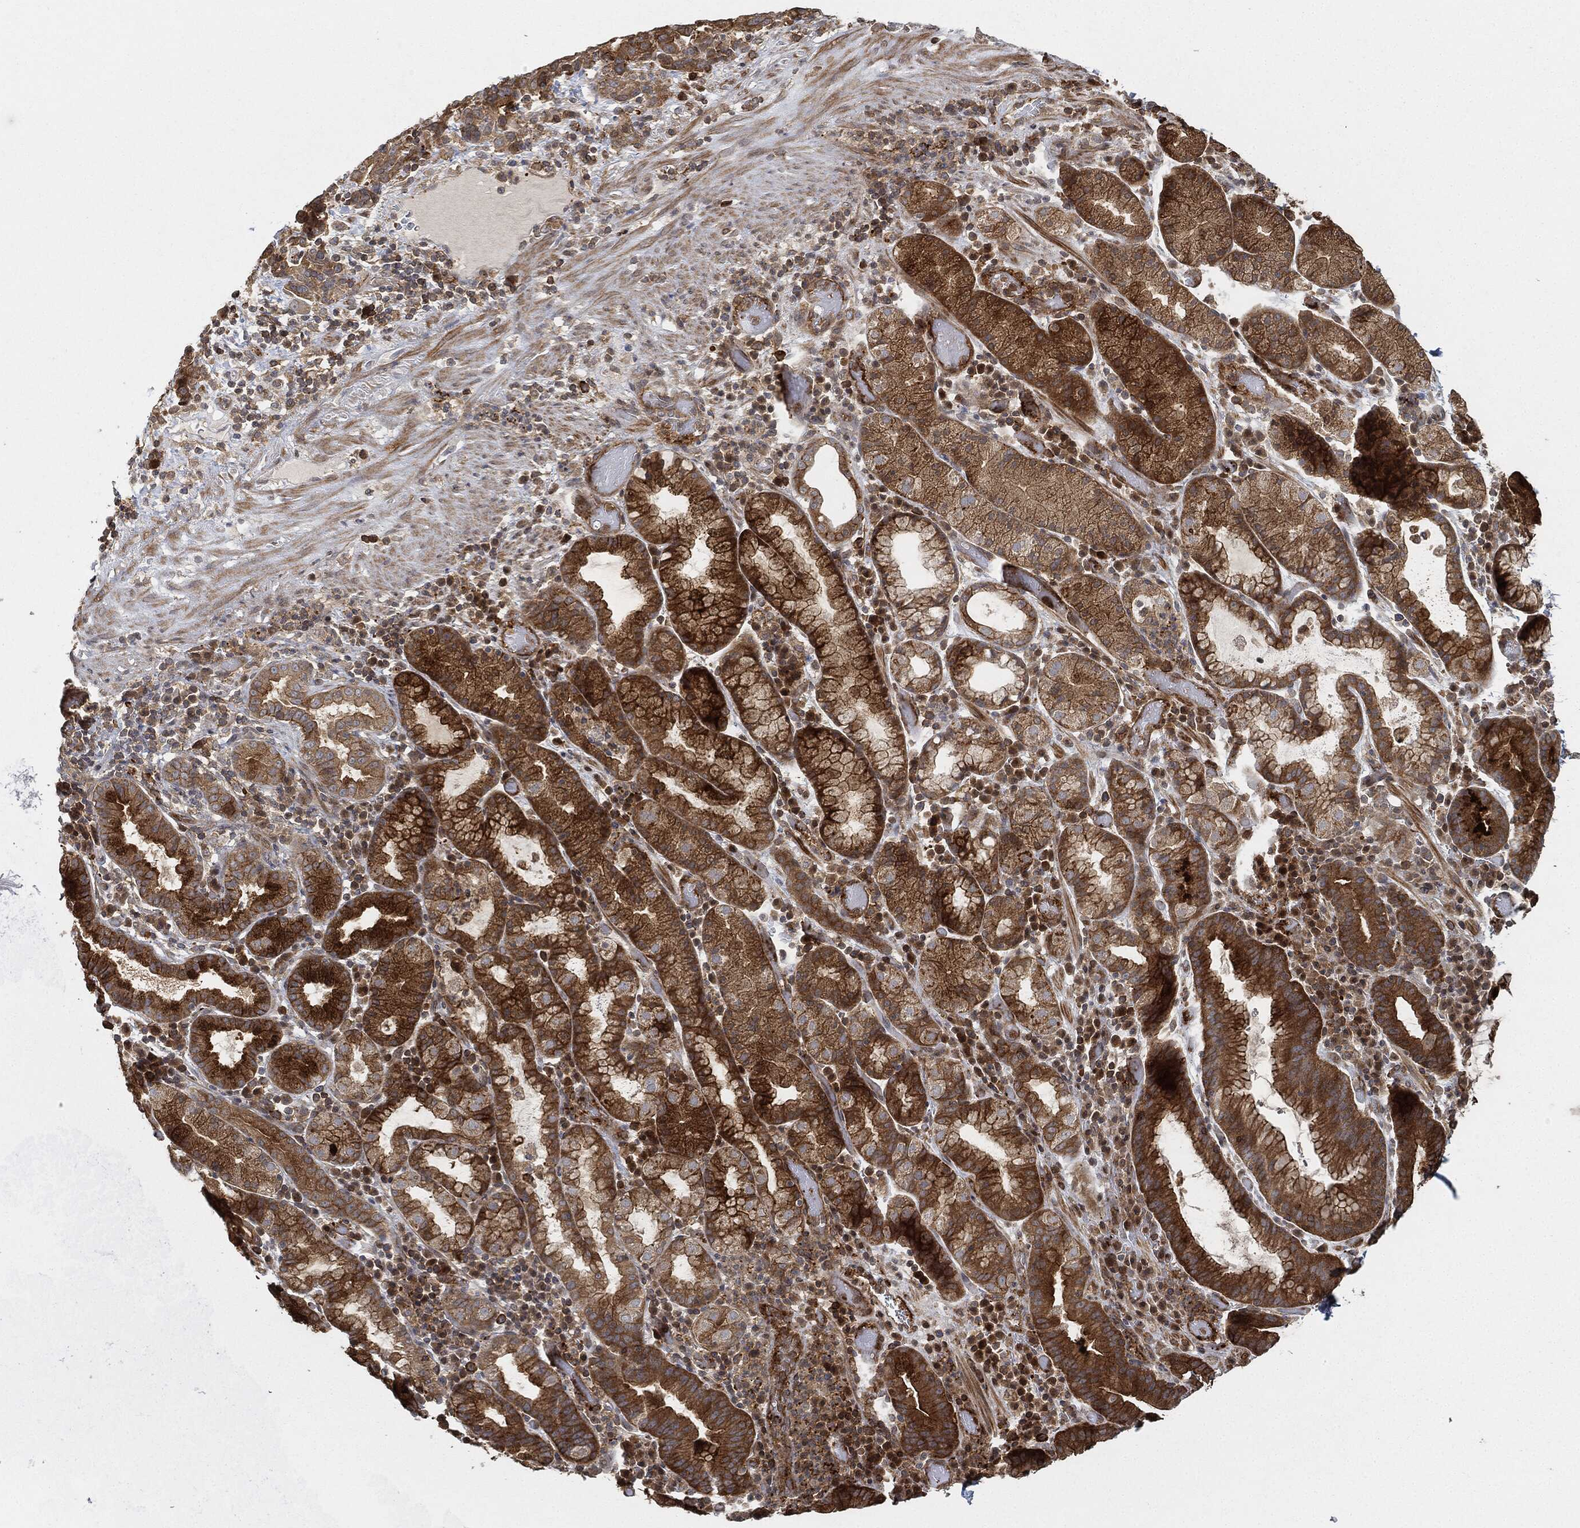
{"staining": {"intensity": "strong", "quantity": "25%-75%", "location": "cytoplasmic/membranous"}, "tissue": "stomach cancer", "cell_type": "Tumor cells", "image_type": "cancer", "snomed": [{"axis": "morphology", "description": "Adenocarcinoma, NOS"}, {"axis": "topography", "description": "Stomach"}], "caption": "Immunohistochemistry (DAB) staining of human stomach adenocarcinoma demonstrates strong cytoplasmic/membranous protein staining in about 25%-75% of tumor cells.", "gene": "TPT1", "patient": {"sex": "male", "age": 79}}